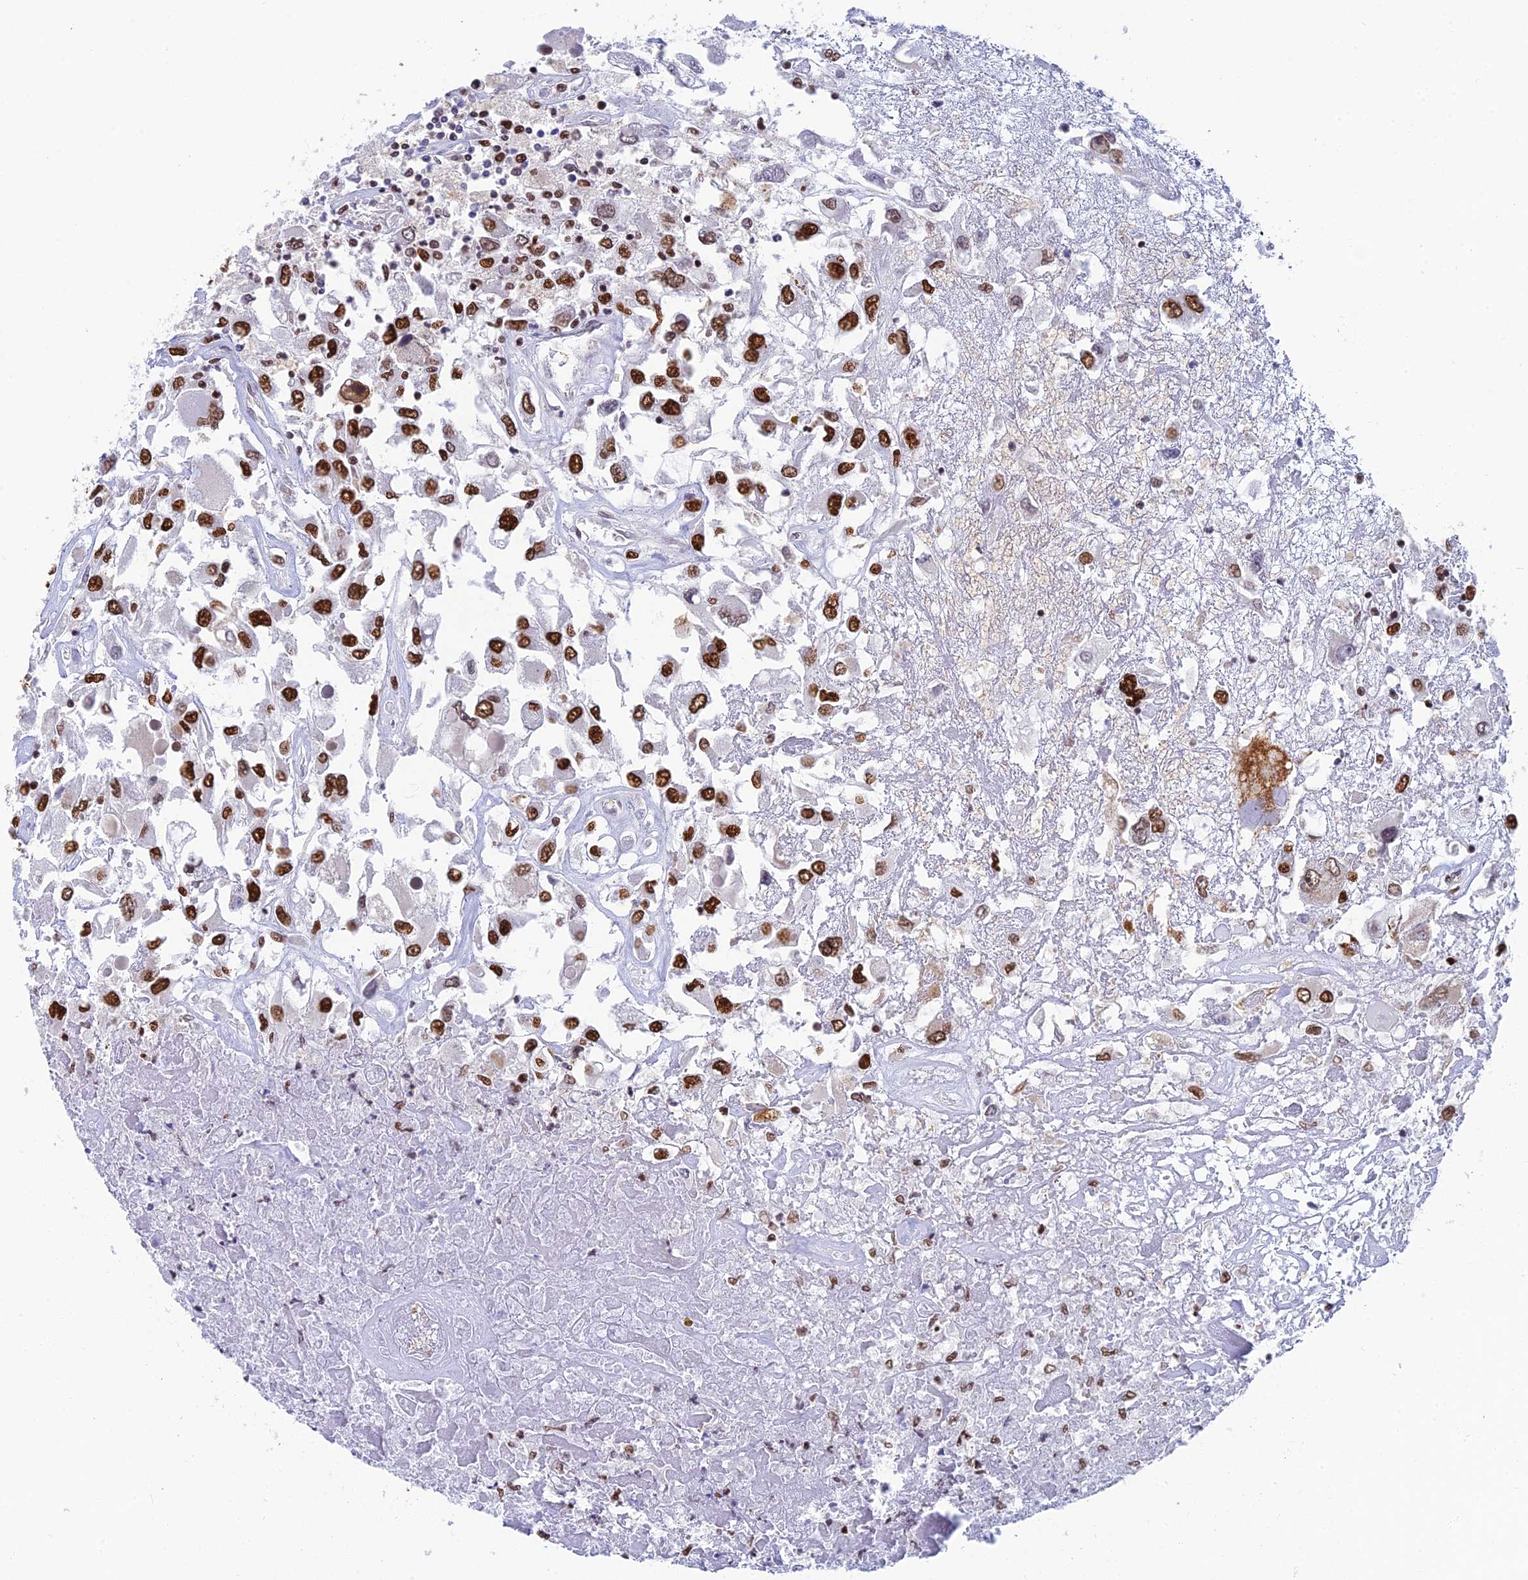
{"staining": {"intensity": "strong", "quantity": ">75%", "location": "nuclear"}, "tissue": "renal cancer", "cell_type": "Tumor cells", "image_type": "cancer", "snomed": [{"axis": "morphology", "description": "Adenocarcinoma, NOS"}, {"axis": "topography", "description": "Kidney"}], "caption": "Immunohistochemical staining of renal cancer (adenocarcinoma) demonstrates strong nuclear protein staining in approximately >75% of tumor cells.", "gene": "EEF1AKMT3", "patient": {"sex": "female", "age": 52}}